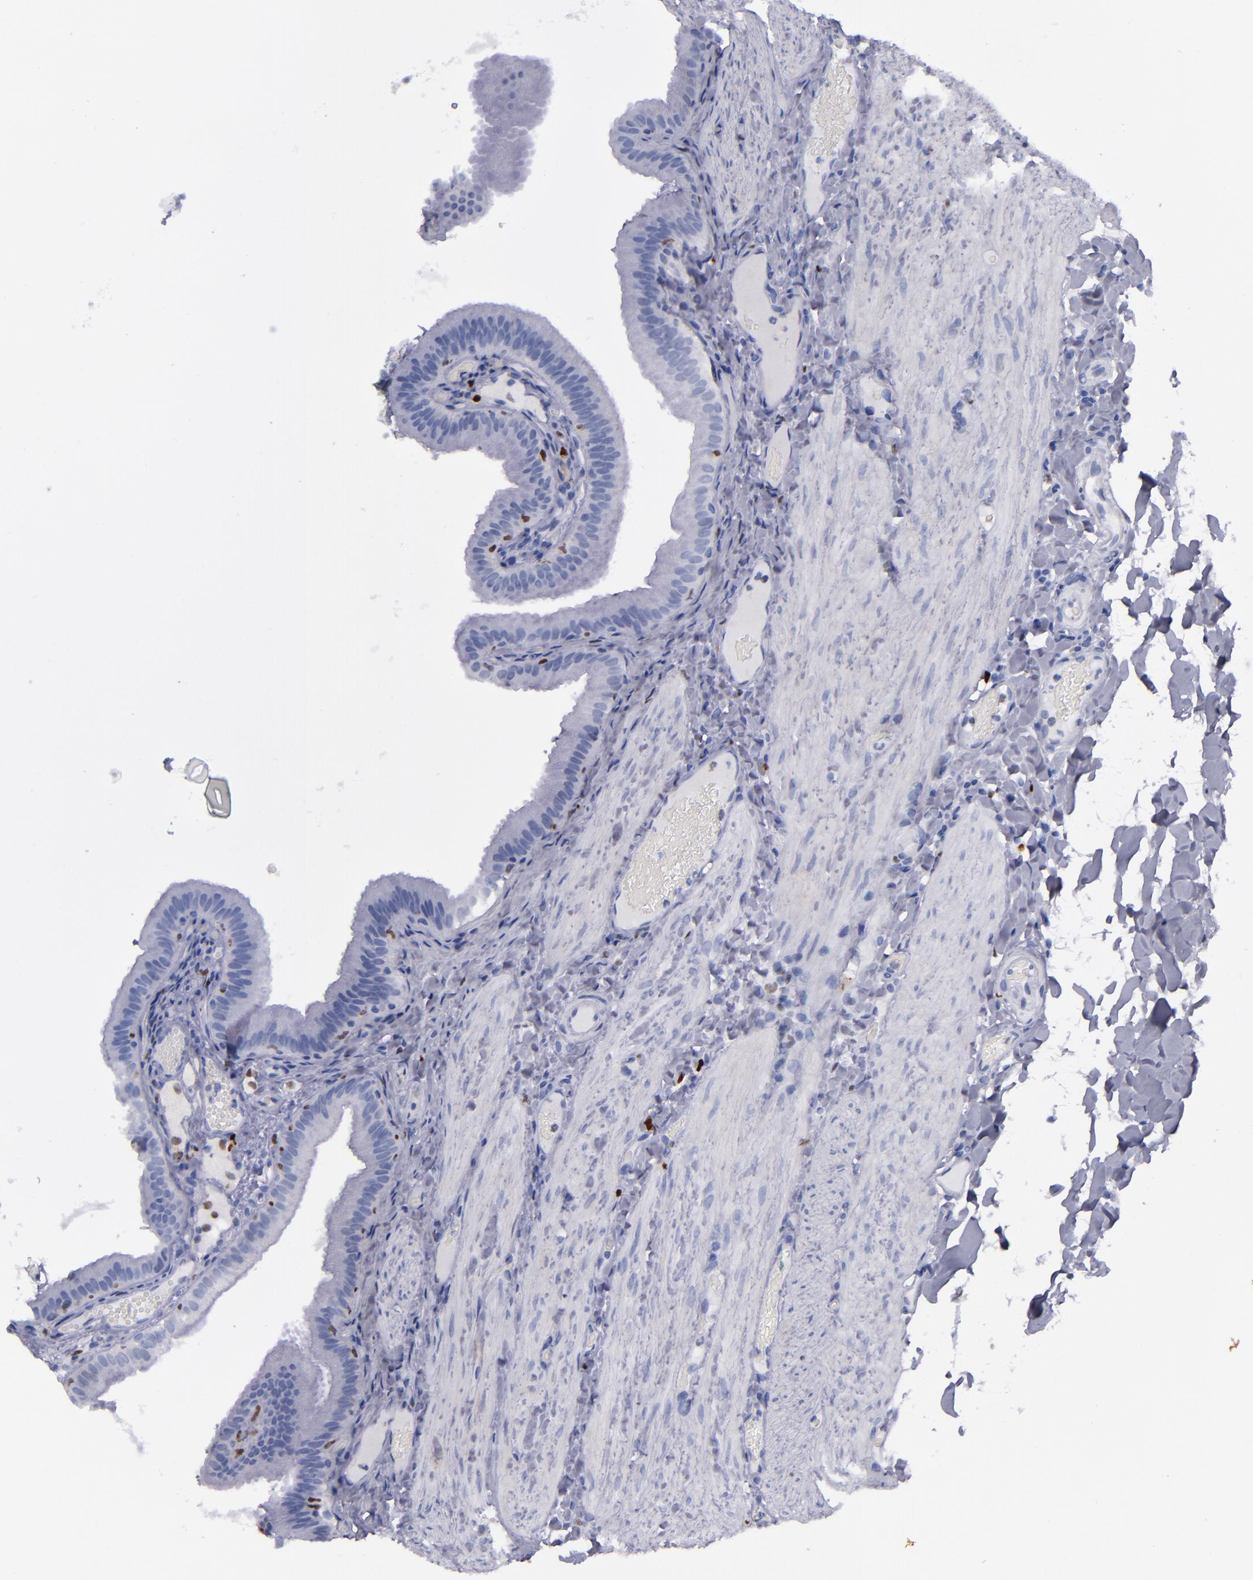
{"staining": {"intensity": "negative", "quantity": "none", "location": "none"}, "tissue": "gallbladder", "cell_type": "Glandular cells", "image_type": "normal", "snomed": [{"axis": "morphology", "description": "Normal tissue, NOS"}, {"axis": "topography", "description": "Gallbladder"}], "caption": "This histopathology image is of unremarkable gallbladder stained with IHC to label a protein in brown with the nuclei are counter-stained blue. There is no expression in glandular cells.", "gene": "IRF8", "patient": {"sex": "female", "age": 24}}